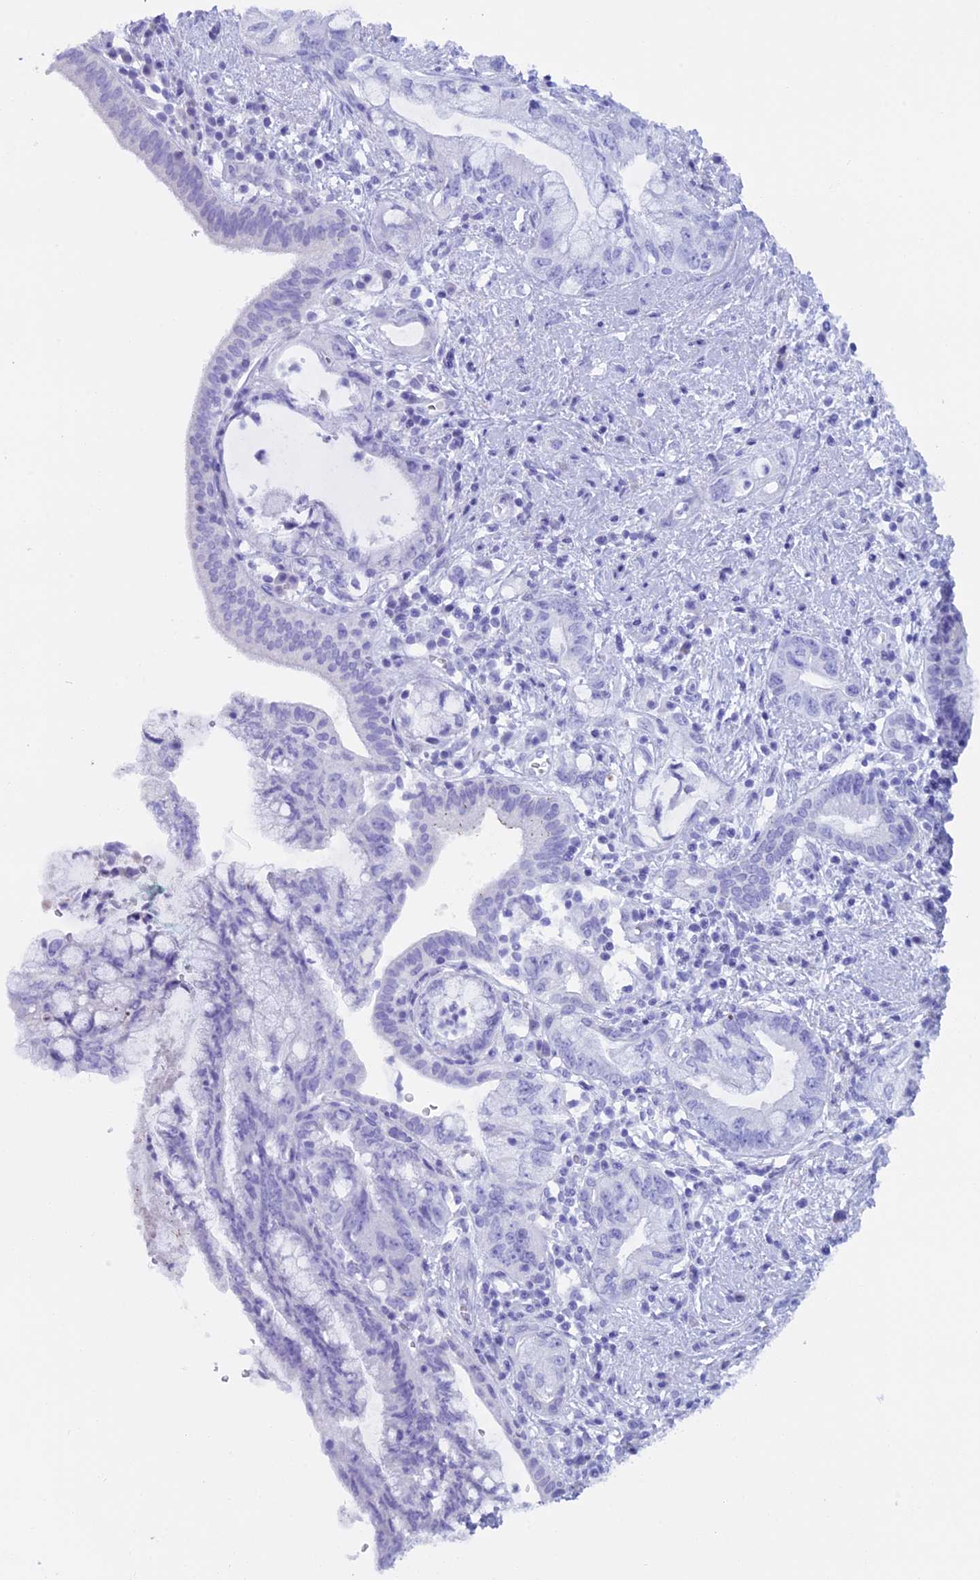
{"staining": {"intensity": "negative", "quantity": "none", "location": "none"}, "tissue": "pancreatic cancer", "cell_type": "Tumor cells", "image_type": "cancer", "snomed": [{"axis": "morphology", "description": "Adenocarcinoma, NOS"}, {"axis": "topography", "description": "Pancreas"}], "caption": "Tumor cells are negative for brown protein staining in pancreatic cancer (adenocarcinoma).", "gene": "KCTD21", "patient": {"sex": "female", "age": 73}}